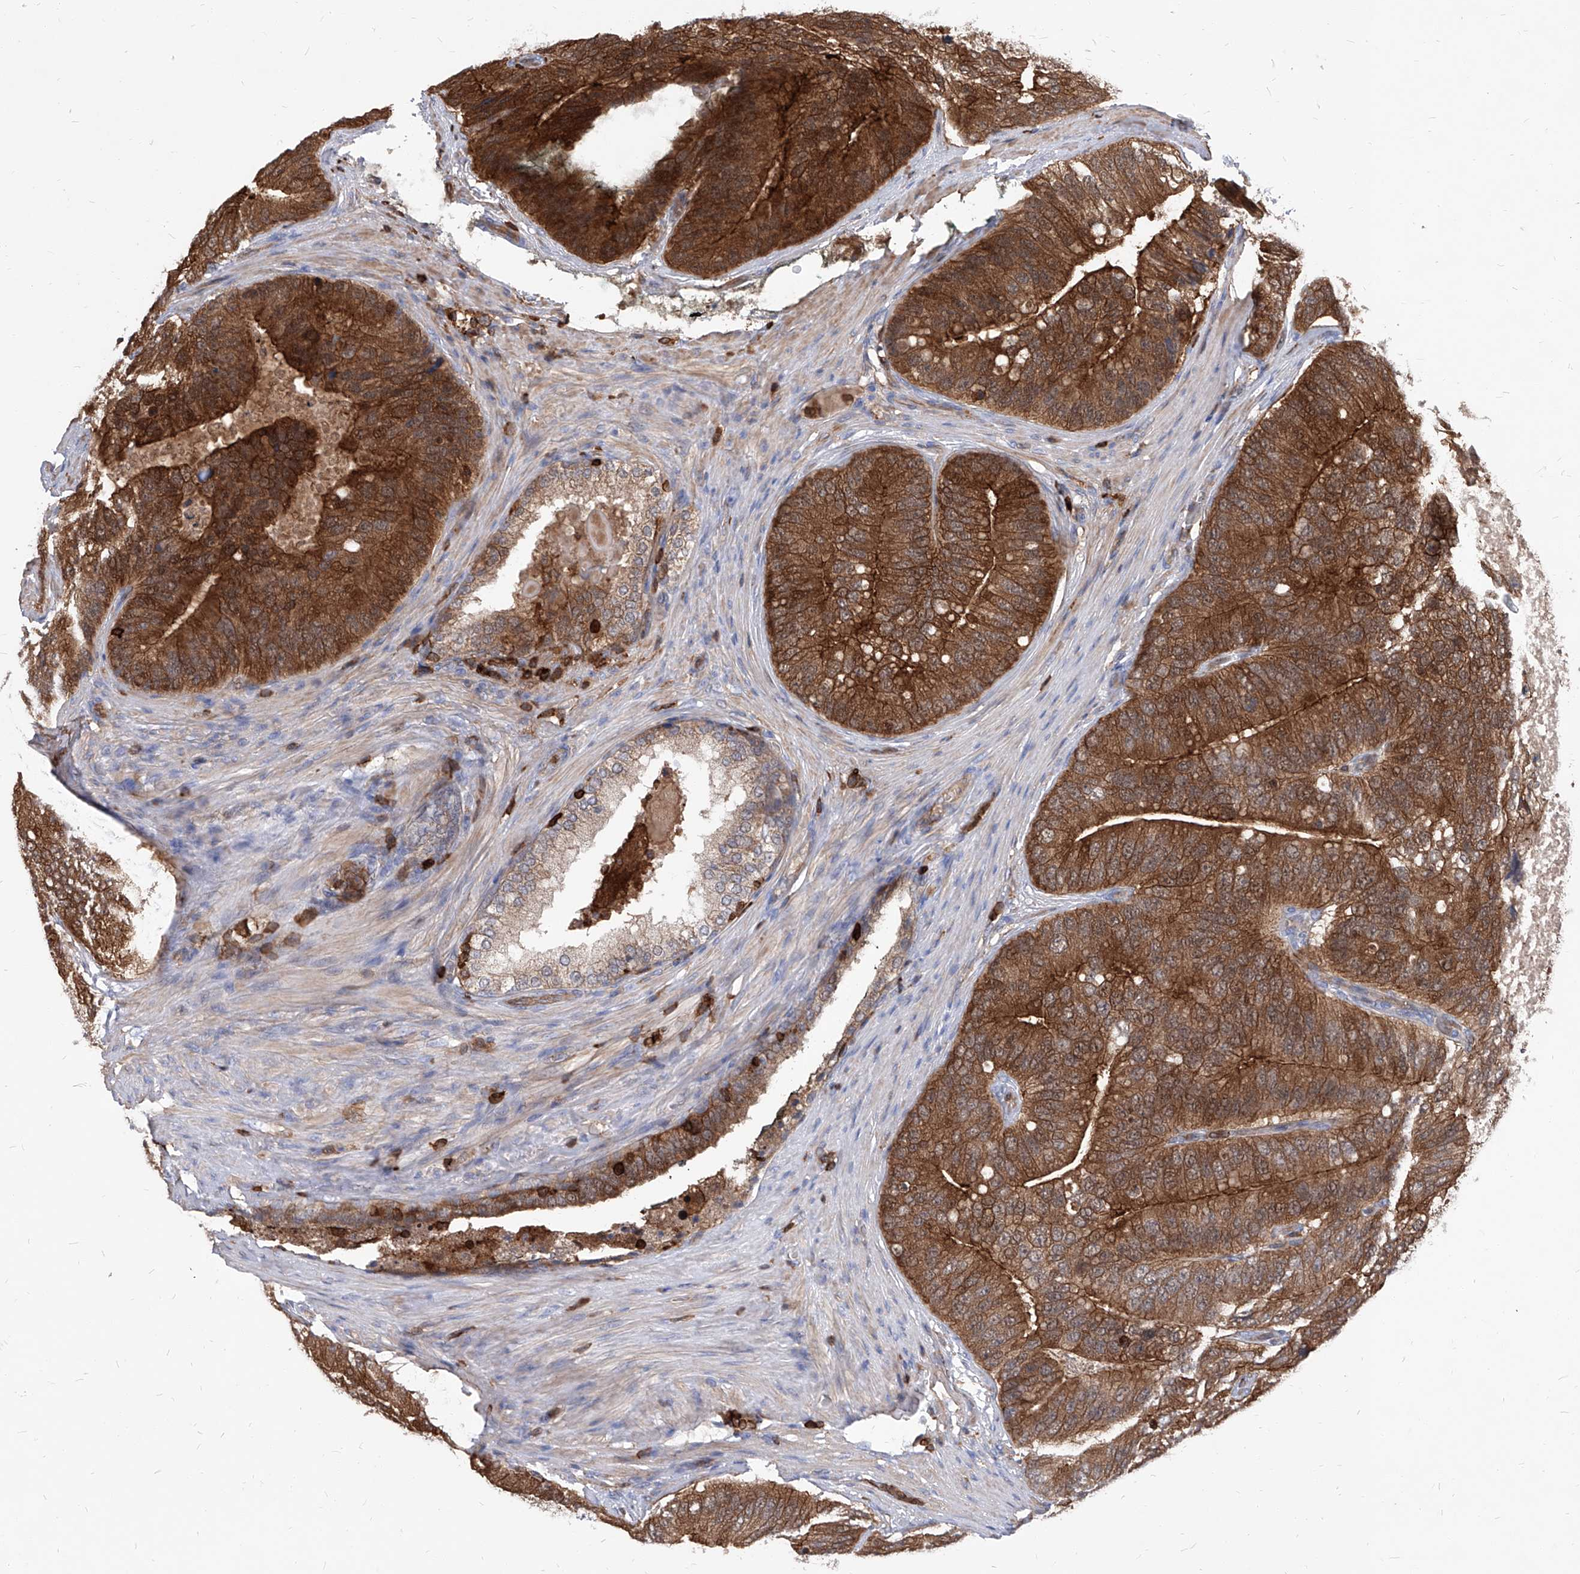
{"staining": {"intensity": "strong", "quantity": ">75%", "location": "cytoplasmic/membranous"}, "tissue": "prostate cancer", "cell_type": "Tumor cells", "image_type": "cancer", "snomed": [{"axis": "morphology", "description": "Adenocarcinoma, High grade"}, {"axis": "topography", "description": "Prostate"}], "caption": "An IHC micrograph of tumor tissue is shown. Protein staining in brown highlights strong cytoplasmic/membranous positivity in prostate adenocarcinoma (high-grade) within tumor cells.", "gene": "ABRACL", "patient": {"sex": "male", "age": 70}}